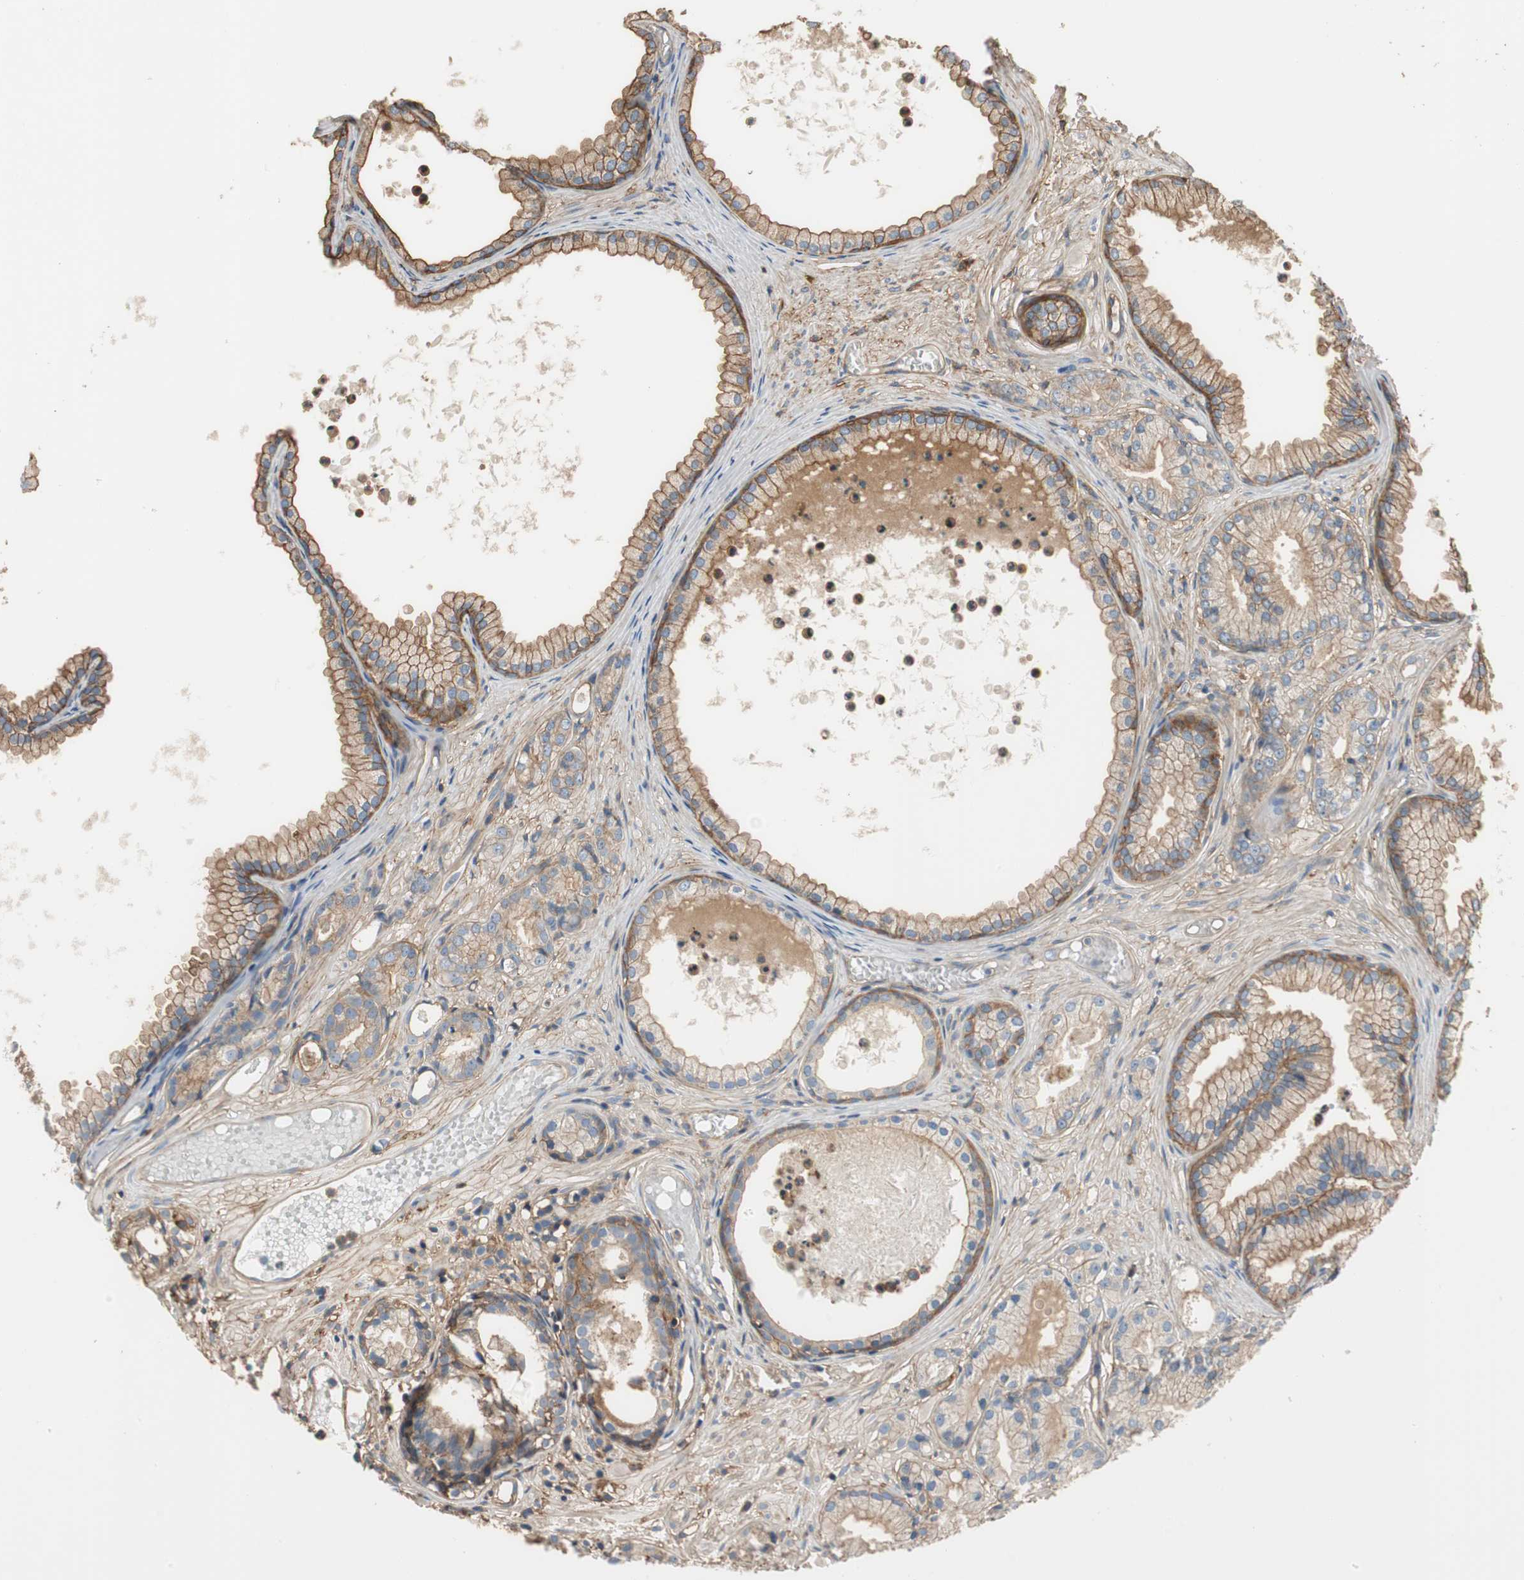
{"staining": {"intensity": "weak", "quantity": ">75%", "location": "cytoplasmic/membranous"}, "tissue": "prostate cancer", "cell_type": "Tumor cells", "image_type": "cancer", "snomed": [{"axis": "morphology", "description": "Adenocarcinoma, Low grade"}, {"axis": "topography", "description": "Prostate"}], "caption": "A brown stain highlights weak cytoplasmic/membranous expression of a protein in prostate cancer (low-grade adenocarcinoma) tumor cells.", "gene": "IL1RL1", "patient": {"sex": "male", "age": 72}}